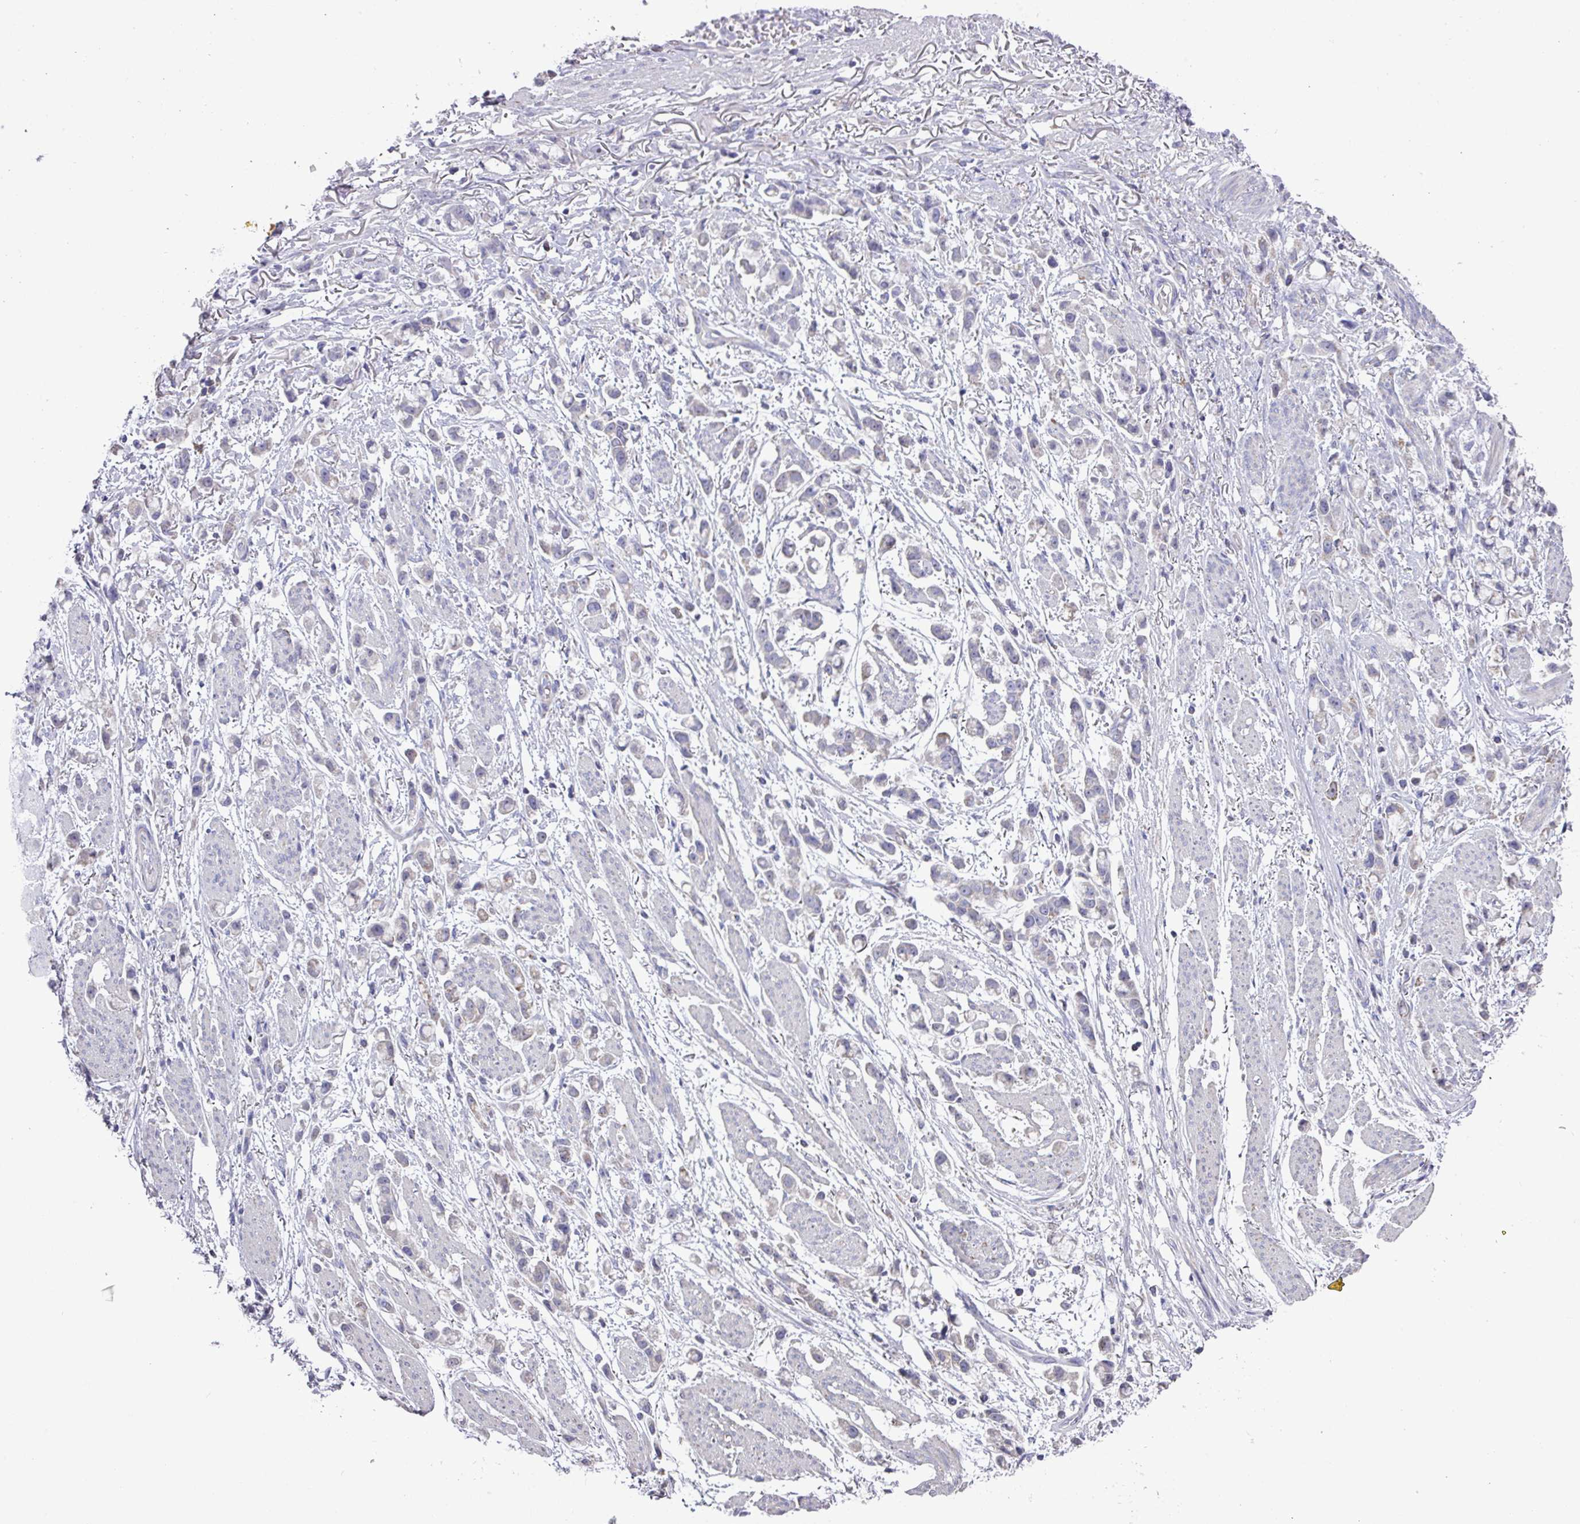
{"staining": {"intensity": "negative", "quantity": "none", "location": "none"}, "tissue": "stomach cancer", "cell_type": "Tumor cells", "image_type": "cancer", "snomed": [{"axis": "morphology", "description": "Adenocarcinoma, NOS"}, {"axis": "topography", "description": "Stomach"}], "caption": "Immunohistochemistry of human stomach cancer (adenocarcinoma) displays no positivity in tumor cells.", "gene": "MT-ND4", "patient": {"sex": "female", "age": 81}}